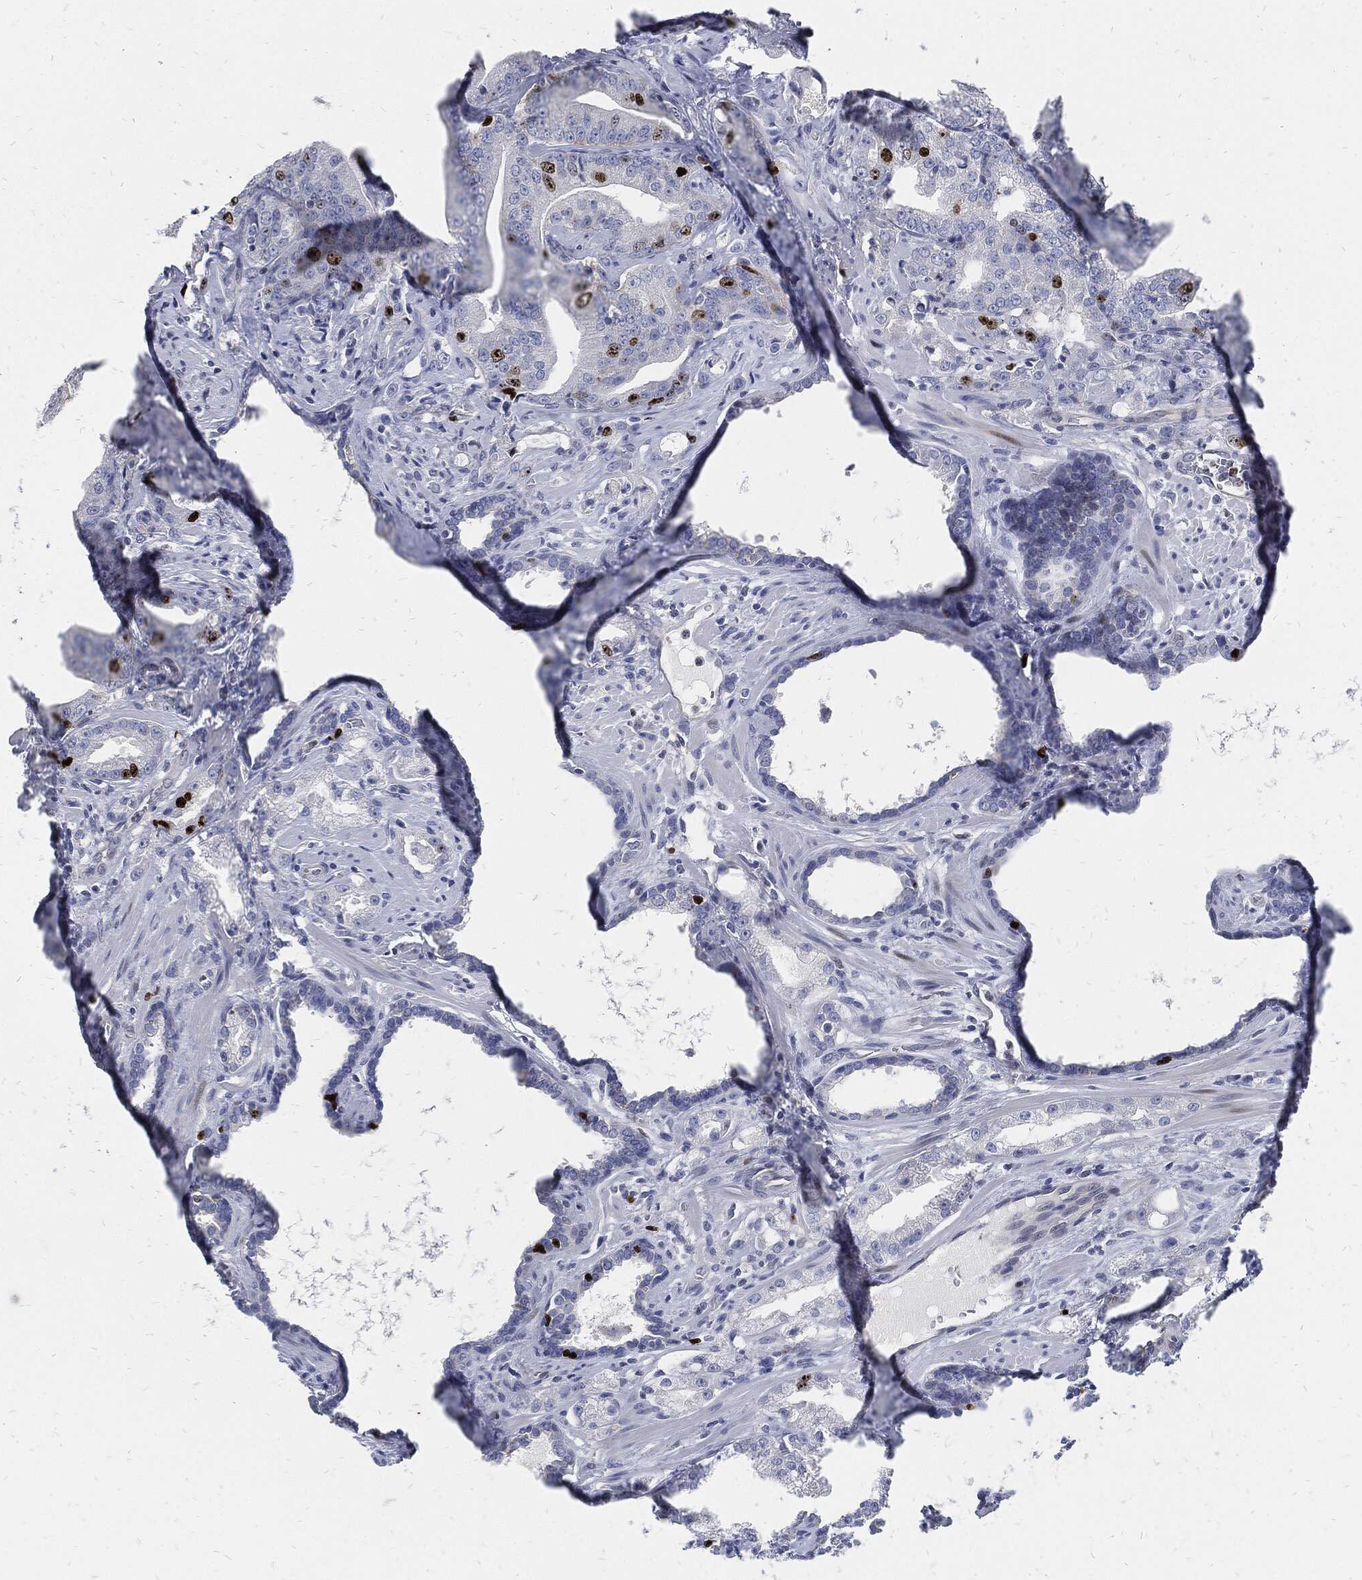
{"staining": {"intensity": "strong", "quantity": "<25%", "location": "nuclear"}, "tissue": "prostate cancer", "cell_type": "Tumor cells", "image_type": "cancer", "snomed": [{"axis": "morphology", "description": "Adenocarcinoma, Low grade"}, {"axis": "topography", "description": "Prostate"}], "caption": "Prostate cancer (low-grade adenocarcinoma) stained with a brown dye shows strong nuclear positive expression in approximately <25% of tumor cells.", "gene": "MKI67", "patient": {"sex": "male", "age": 62}}